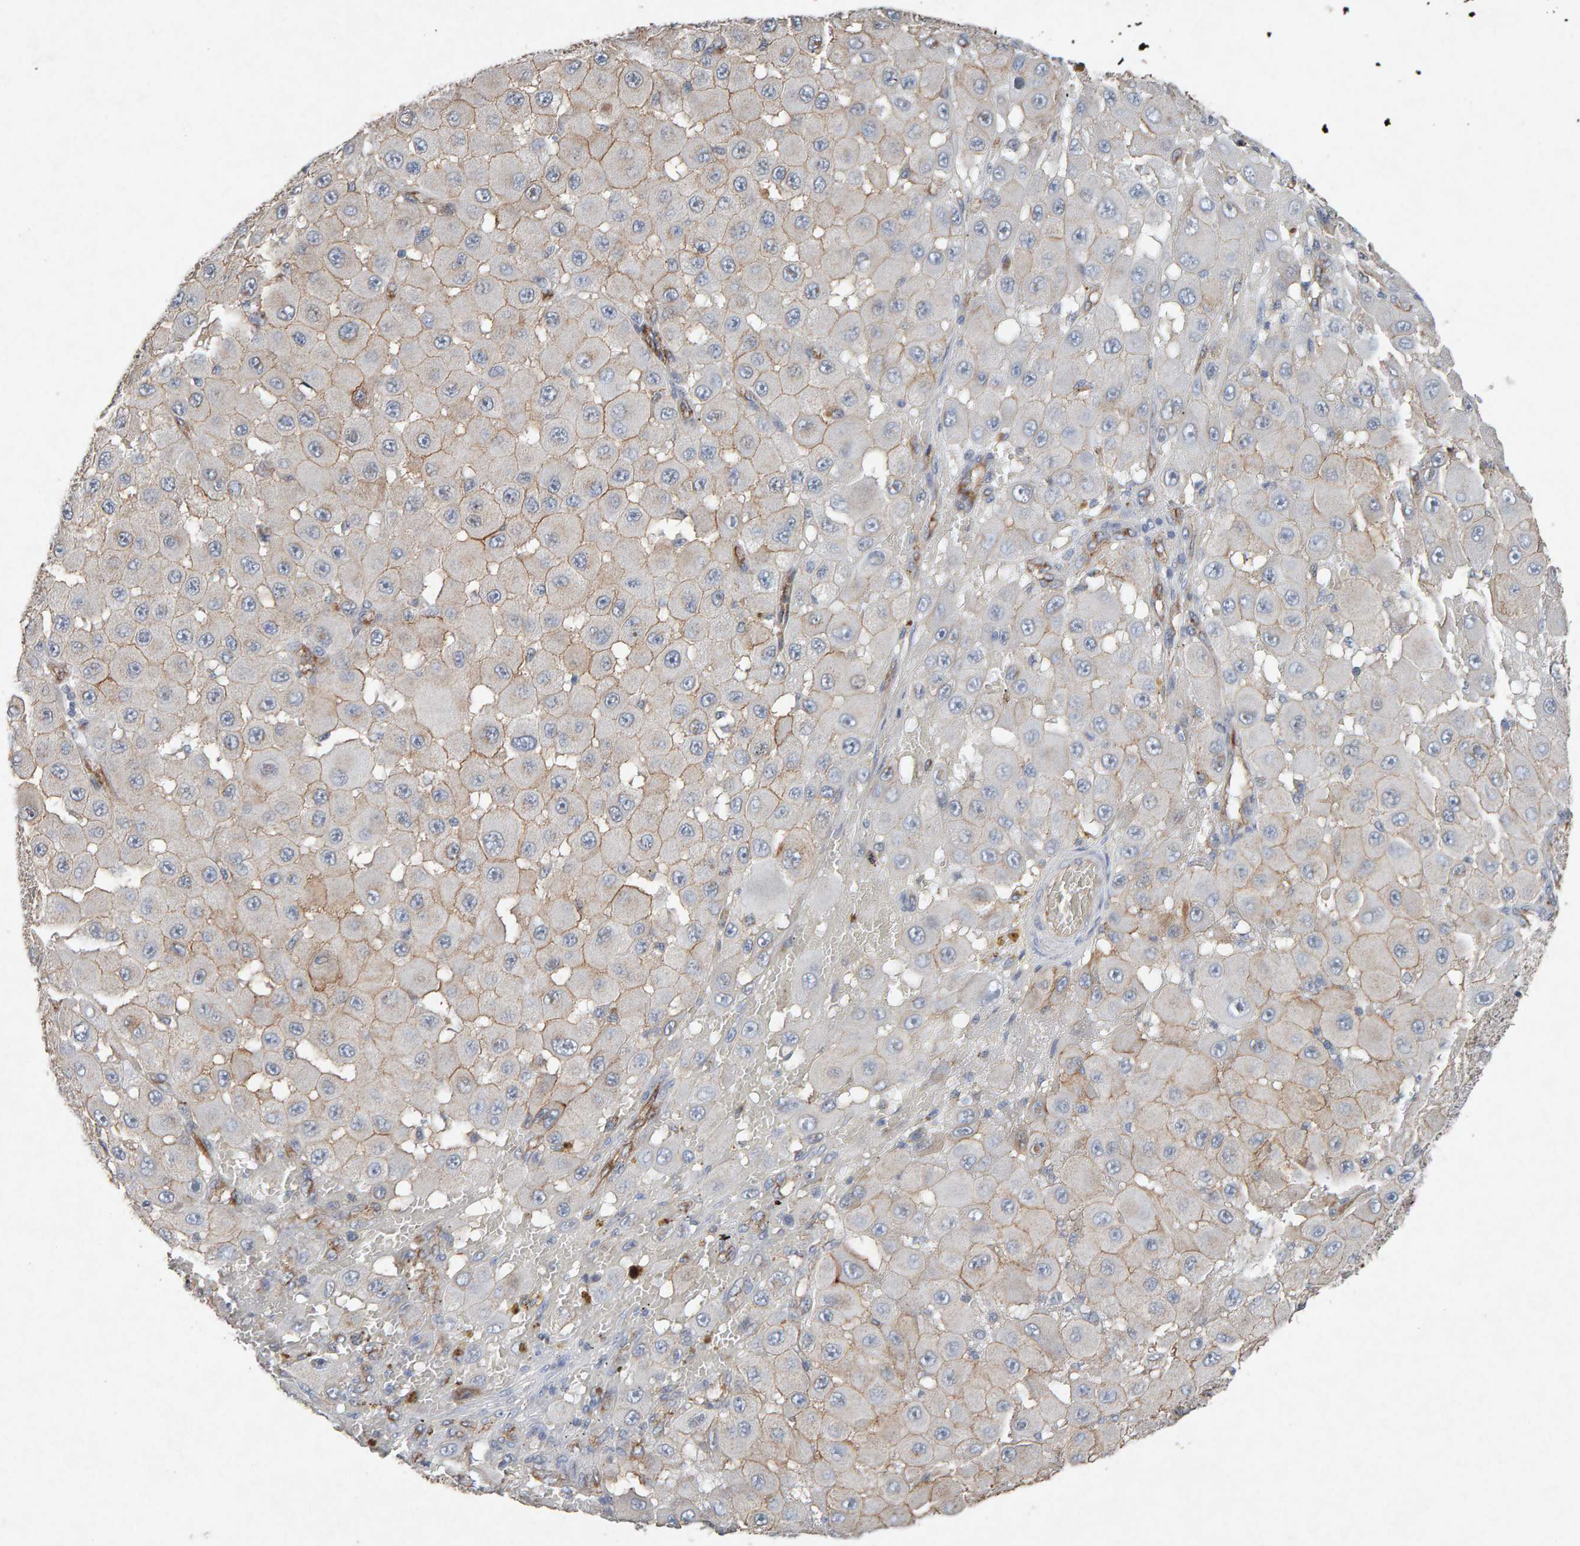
{"staining": {"intensity": "moderate", "quantity": "25%-75%", "location": "cytoplasmic/membranous"}, "tissue": "melanoma", "cell_type": "Tumor cells", "image_type": "cancer", "snomed": [{"axis": "morphology", "description": "Malignant melanoma, NOS"}, {"axis": "topography", "description": "Skin"}], "caption": "A medium amount of moderate cytoplasmic/membranous positivity is appreciated in about 25%-75% of tumor cells in melanoma tissue.", "gene": "PTPRM", "patient": {"sex": "female", "age": 81}}